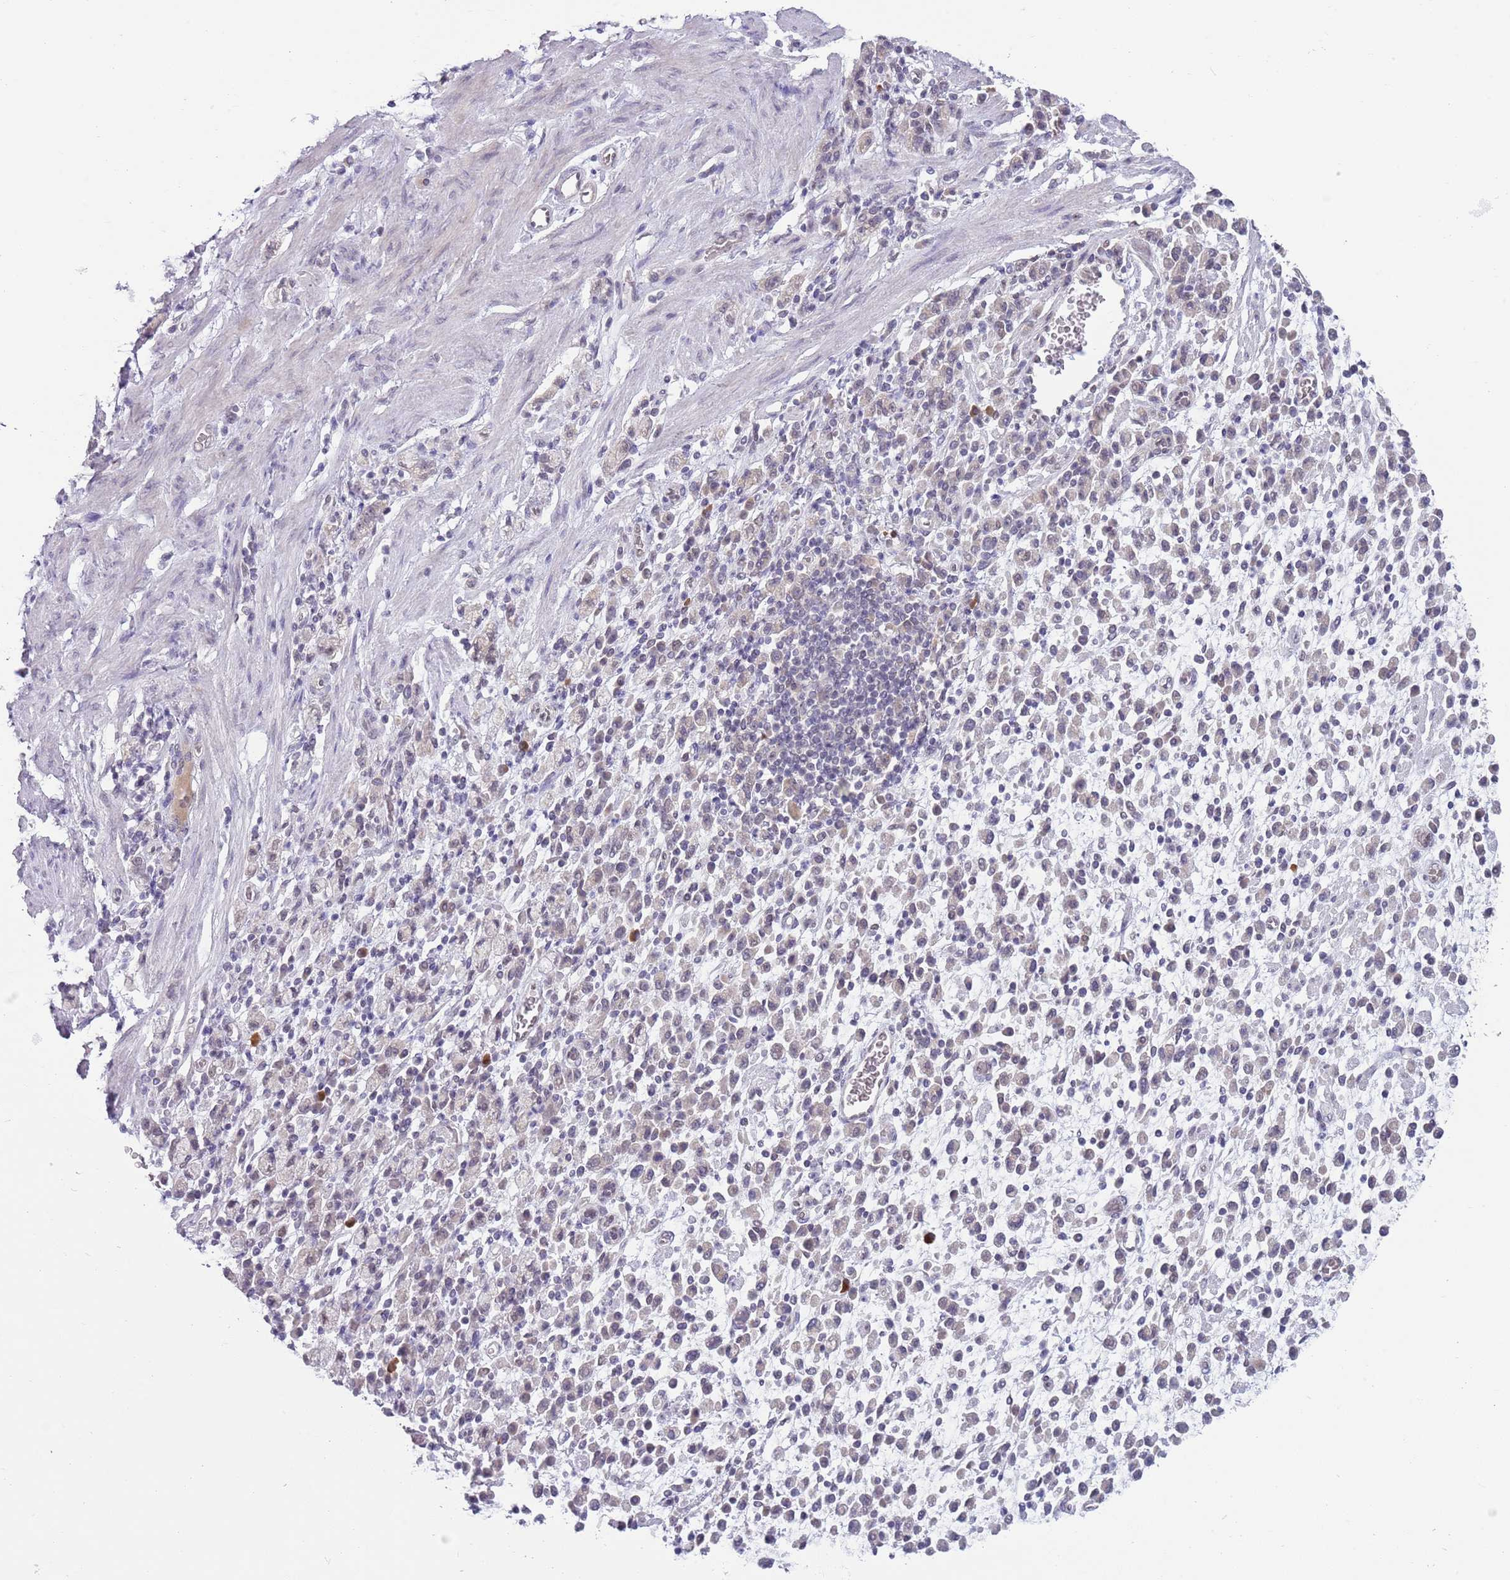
{"staining": {"intensity": "negative", "quantity": "none", "location": "none"}, "tissue": "stomach cancer", "cell_type": "Tumor cells", "image_type": "cancer", "snomed": [{"axis": "morphology", "description": "Adenocarcinoma, NOS"}, {"axis": "topography", "description": "Stomach"}], "caption": "Human stomach cancer (adenocarcinoma) stained for a protein using immunohistochemistry reveals no expression in tumor cells.", "gene": "TM2D1", "patient": {"sex": "male", "age": 77}}